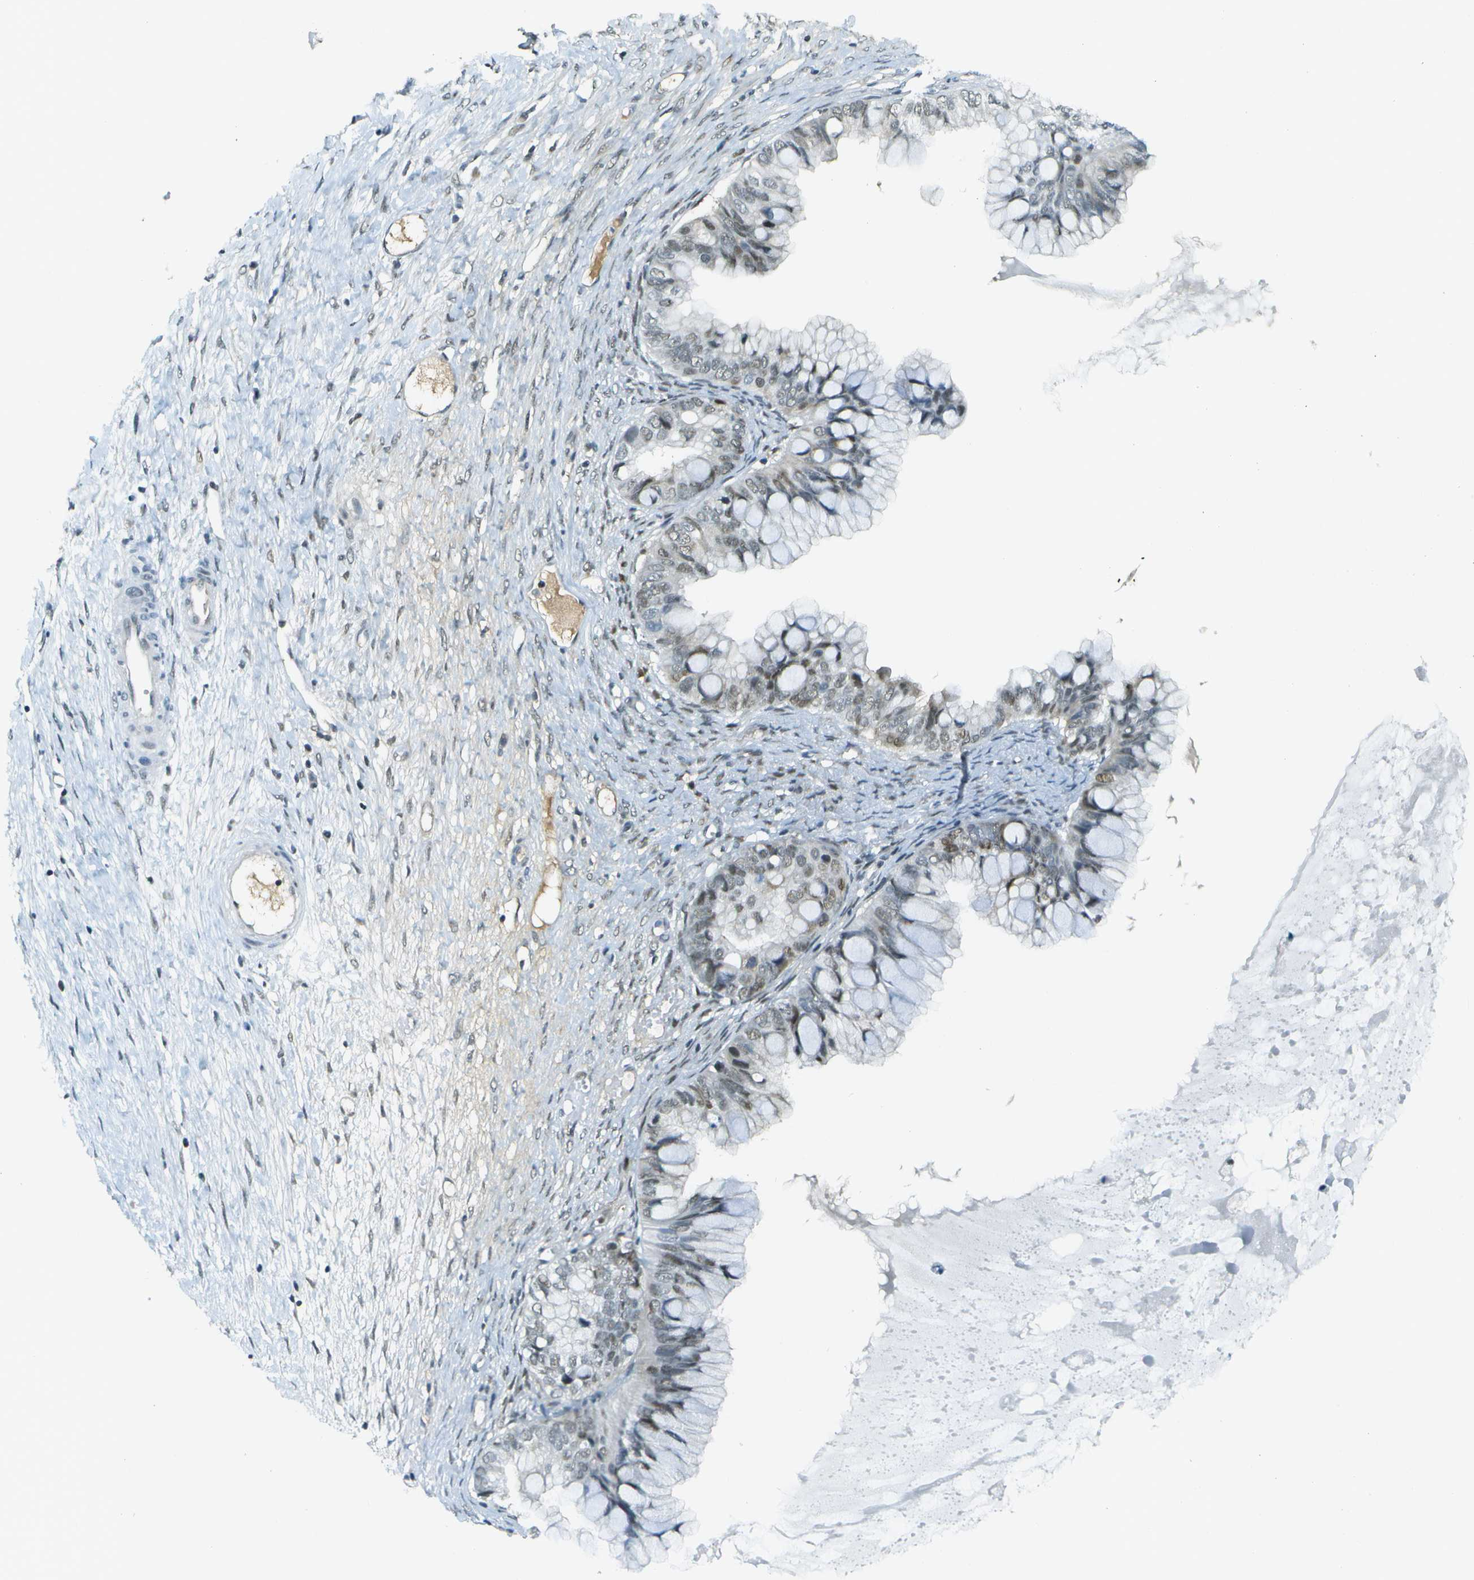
{"staining": {"intensity": "weak", "quantity": "25%-75%", "location": "nuclear"}, "tissue": "ovarian cancer", "cell_type": "Tumor cells", "image_type": "cancer", "snomed": [{"axis": "morphology", "description": "Cystadenocarcinoma, mucinous, NOS"}, {"axis": "topography", "description": "Ovary"}], "caption": "Ovarian cancer stained with DAB (3,3'-diaminobenzidine) IHC demonstrates low levels of weak nuclear staining in about 25%-75% of tumor cells.", "gene": "NEK11", "patient": {"sex": "female", "age": 80}}